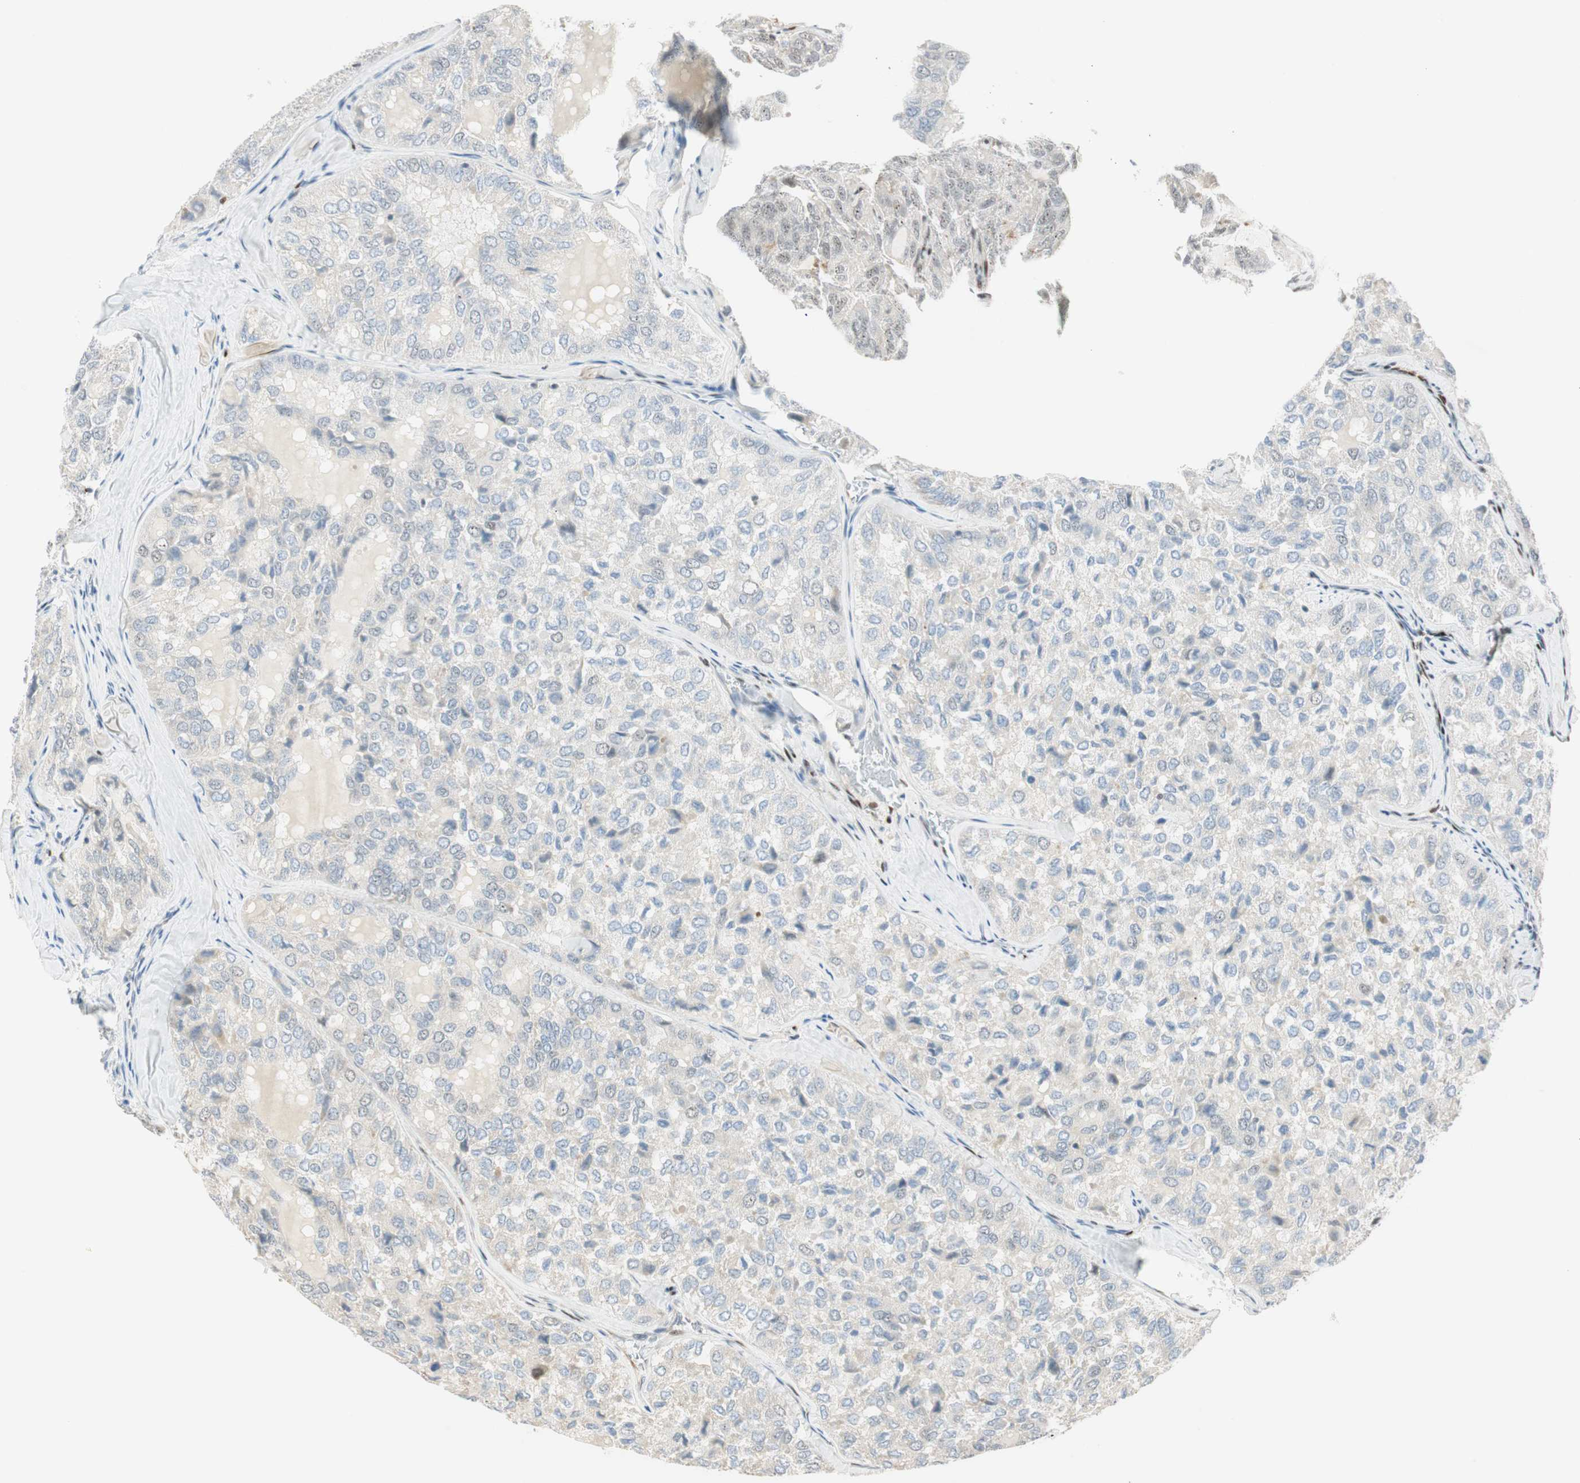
{"staining": {"intensity": "negative", "quantity": "none", "location": "none"}, "tissue": "thyroid cancer", "cell_type": "Tumor cells", "image_type": "cancer", "snomed": [{"axis": "morphology", "description": "Follicular adenoma carcinoma, NOS"}, {"axis": "topography", "description": "Thyroid gland"}], "caption": "DAB immunohistochemical staining of thyroid cancer (follicular adenoma carcinoma) displays no significant expression in tumor cells.", "gene": "MSX2", "patient": {"sex": "male", "age": 75}}